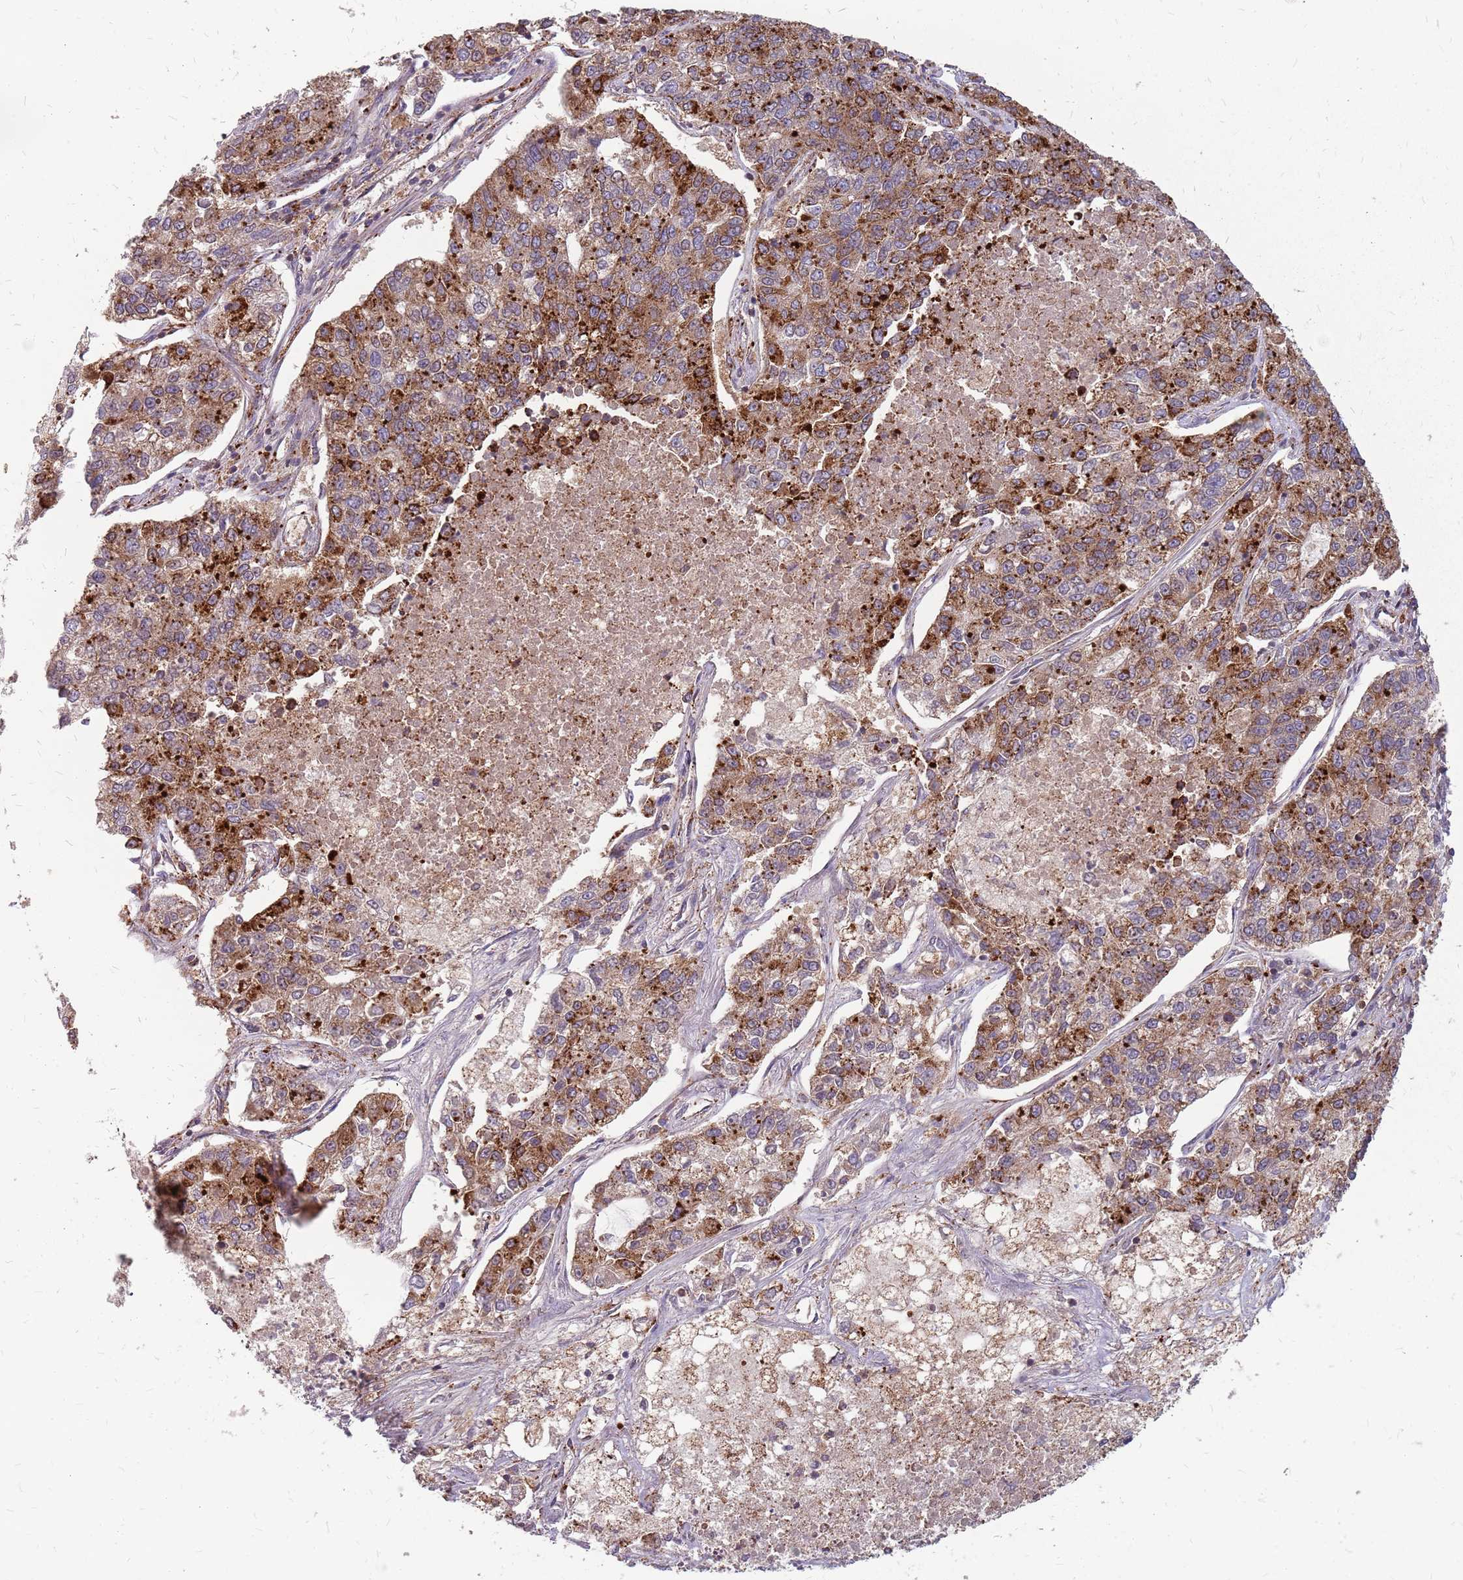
{"staining": {"intensity": "moderate", "quantity": ">75%", "location": "cytoplasmic/membranous"}, "tissue": "lung cancer", "cell_type": "Tumor cells", "image_type": "cancer", "snomed": [{"axis": "morphology", "description": "Adenocarcinoma, NOS"}, {"axis": "topography", "description": "Lung"}], "caption": "There is medium levels of moderate cytoplasmic/membranous staining in tumor cells of lung cancer (adenocarcinoma), as demonstrated by immunohistochemical staining (brown color).", "gene": "NME4", "patient": {"sex": "male", "age": 49}}